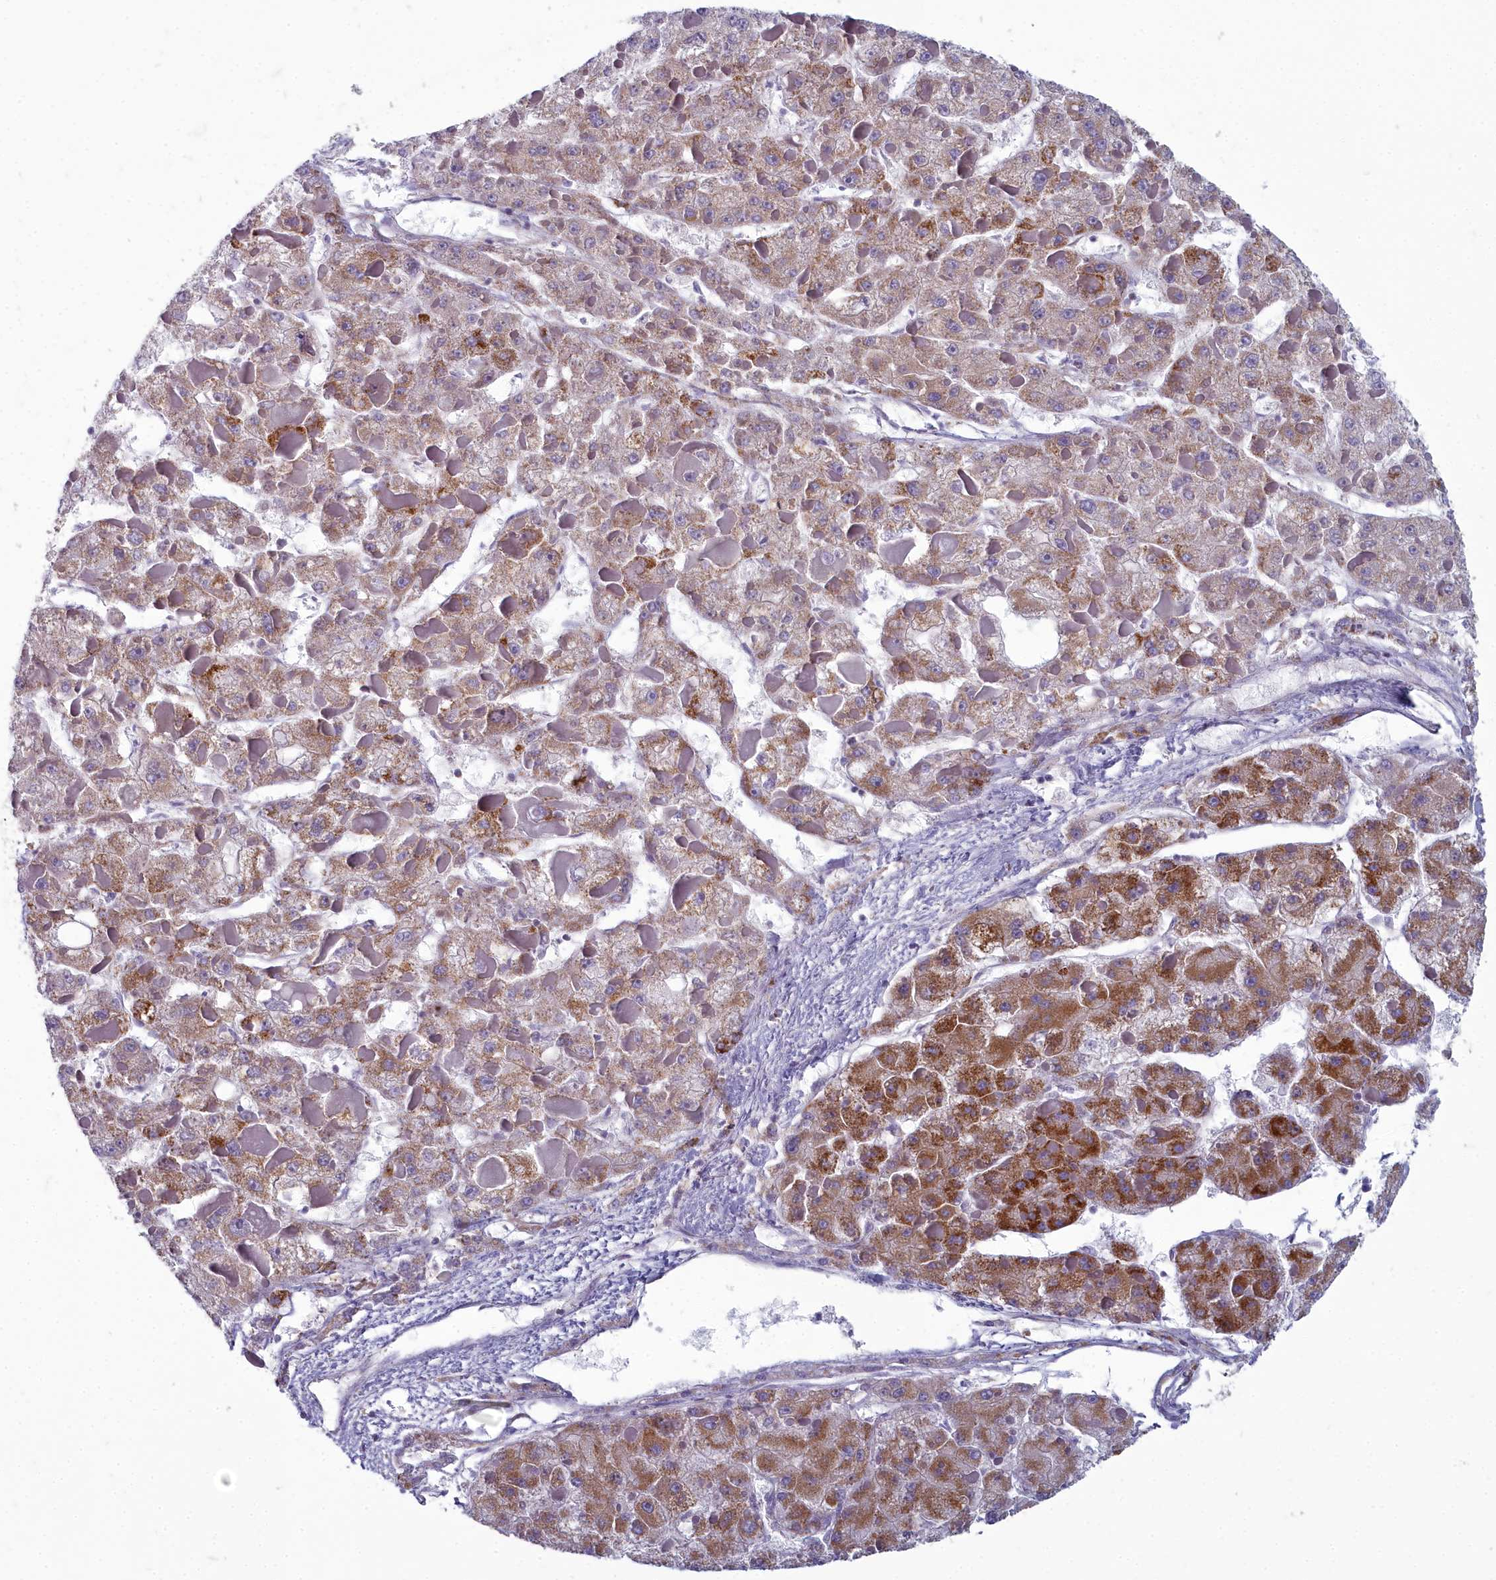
{"staining": {"intensity": "strong", "quantity": "25%-75%", "location": "cytoplasmic/membranous"}, "tissue": "liver cancer", "cell_type": "Tumor cells", "image_type": "cancer", "snomed": [{"axis": "morphology", "description": "Carcinoma, Hepatocellular, NOS"}, {"axis": "topography", "description": "Liver"}], "caption": "Protein staining exhibits strong cytoplasmic/membranous staining in about 25%-75% of tumor cells in liver hepatocellular carcinoma. The staining was performed using DAB to visualize the protein expression in brown, while the nuclei were stained in blue with hematoxylin (Magnification: 20x).", "gene": "INSYN2A", "patient": {"sex": "female", "age": 73}}